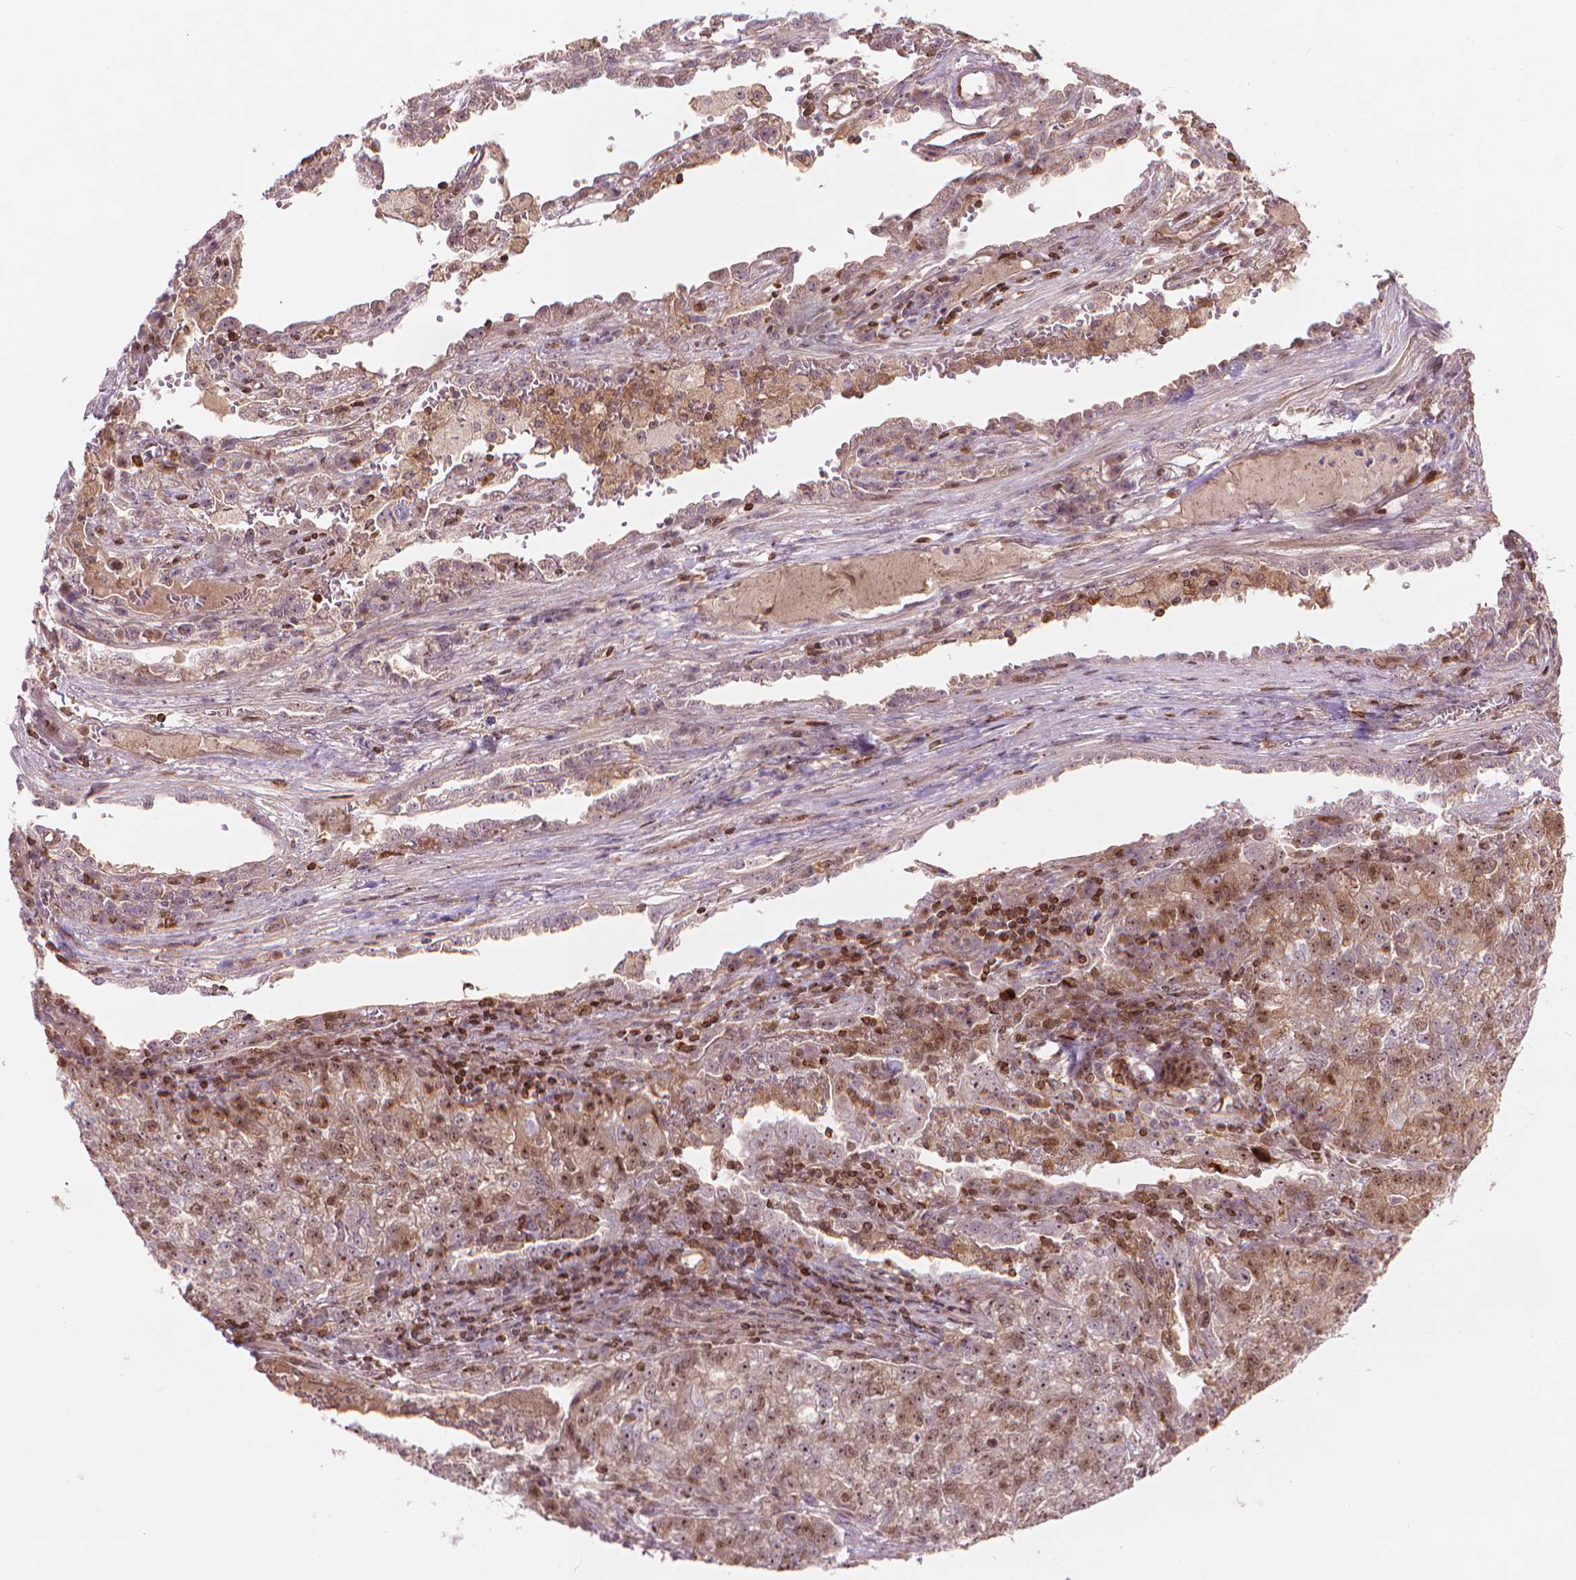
{"staining": {"intensity": "moderate", "quantity": ">75%", "location": "cytoplasmic/membranous,nuclear"}, "tissue": "lung cancer", "cell_type": "Tumor cells", "image_type": "cancer", "snomed": [{"axis": "morphology", "description": "Adenocarcinoma, NOS"}, {"axis": "topography", "description": "Lung"}], "caption": "Immunohistochemical staining of human lung adenocarcinoma reveals medium levels of moderate cytoplasmic/membranous and nuclear protein expression in about >75% of tumor cells. (IHC, brightfield microscopy, high magnification).", "gene": "SMC2", "patient": {"sex": "male", "age": 57}}